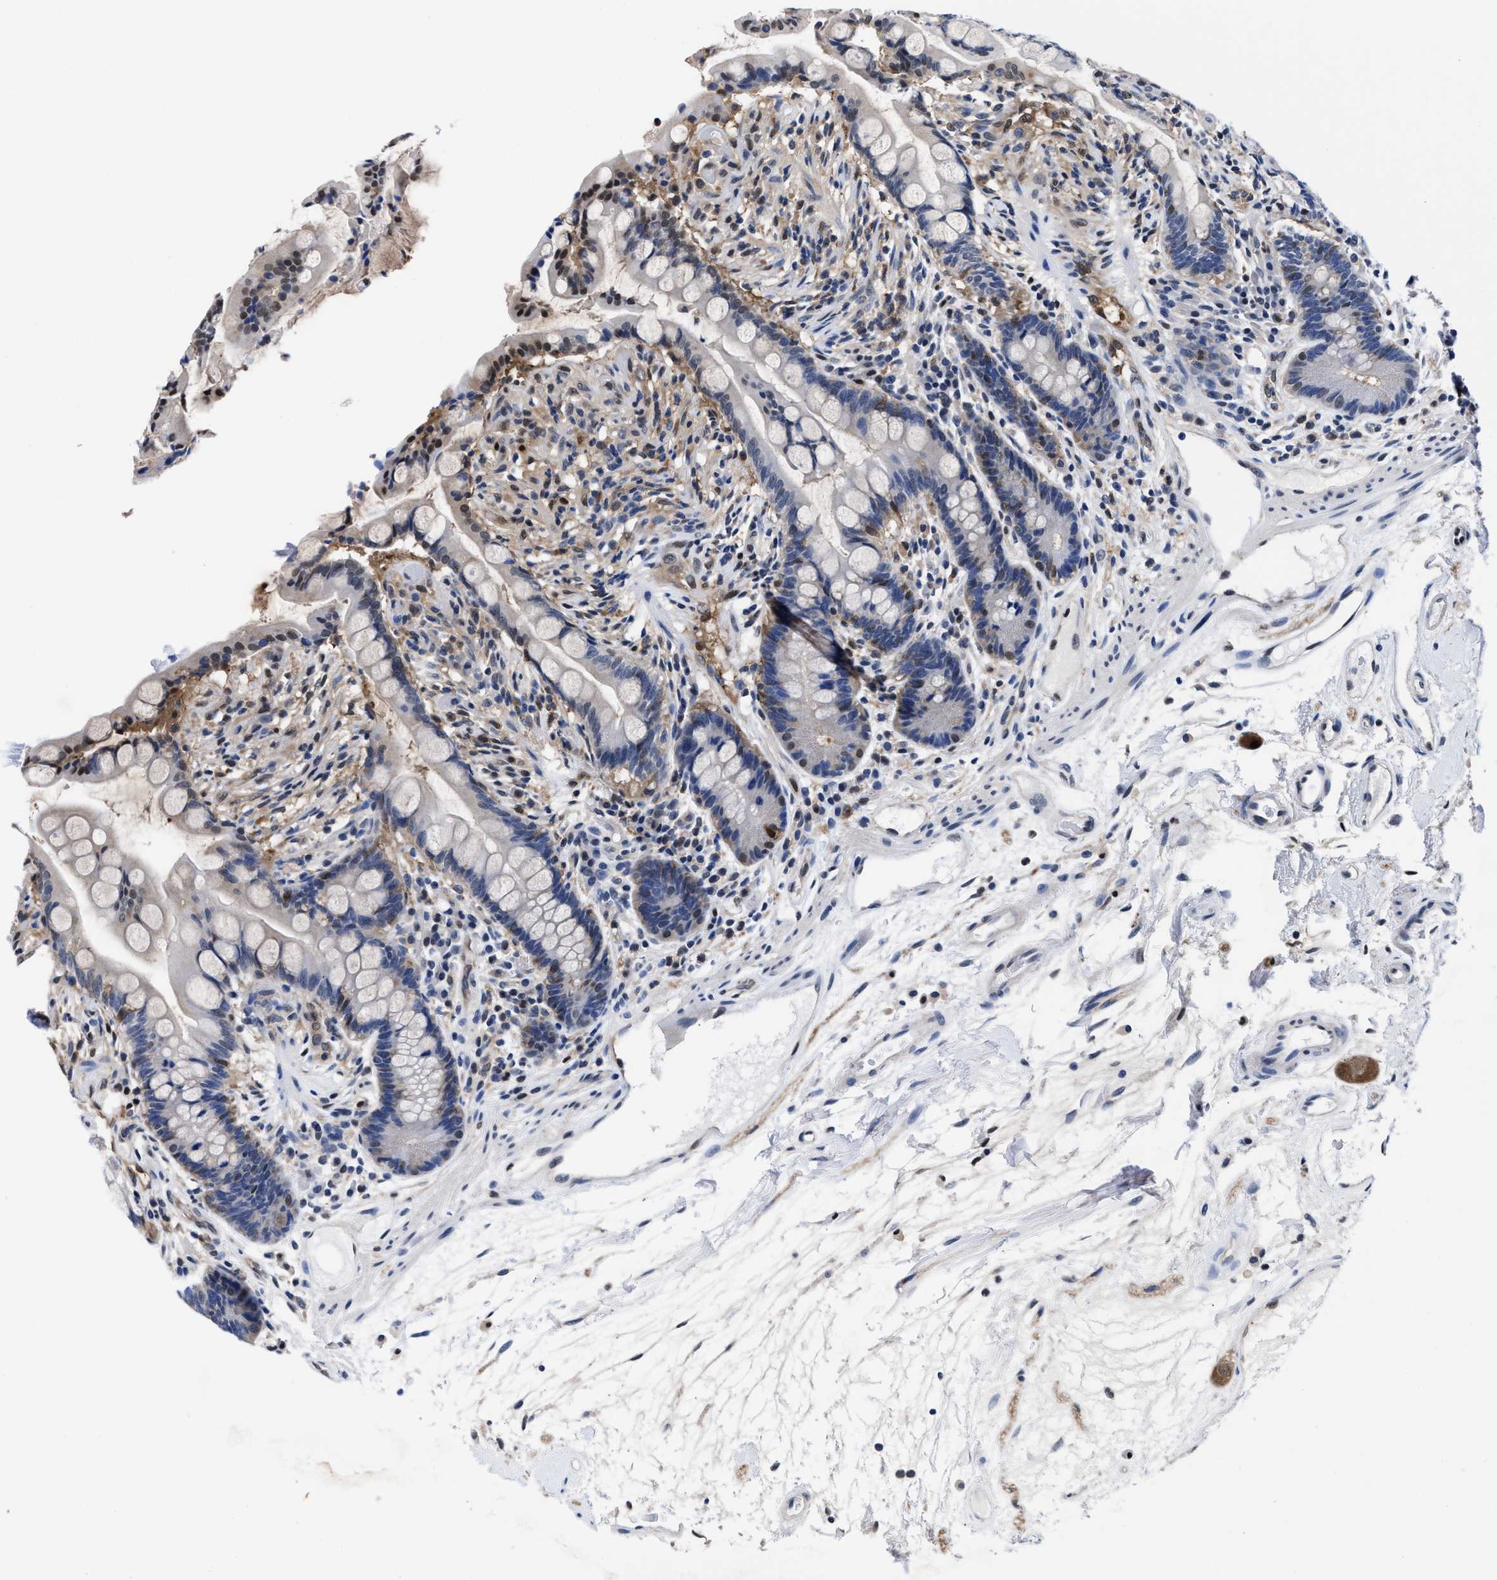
{"staining": {"intensity": "negative", "quantity": "none", "location": "none"}, "tissue": "colon", "cell_type": "Endothelial cells", "image_type": "normal", "snomed": [{"axis": "morphology", "description": "Normal tissue, NOS"}, {"axis": "topography", "description": "Colon"}], "caption": "Endothelial cells show no significant expression in unremarkable colon. (DAB immunohistochemistry with hematoxylin counter stain).", "gene": "ACLY", "patient": {"sex": "male", "age": 73}}